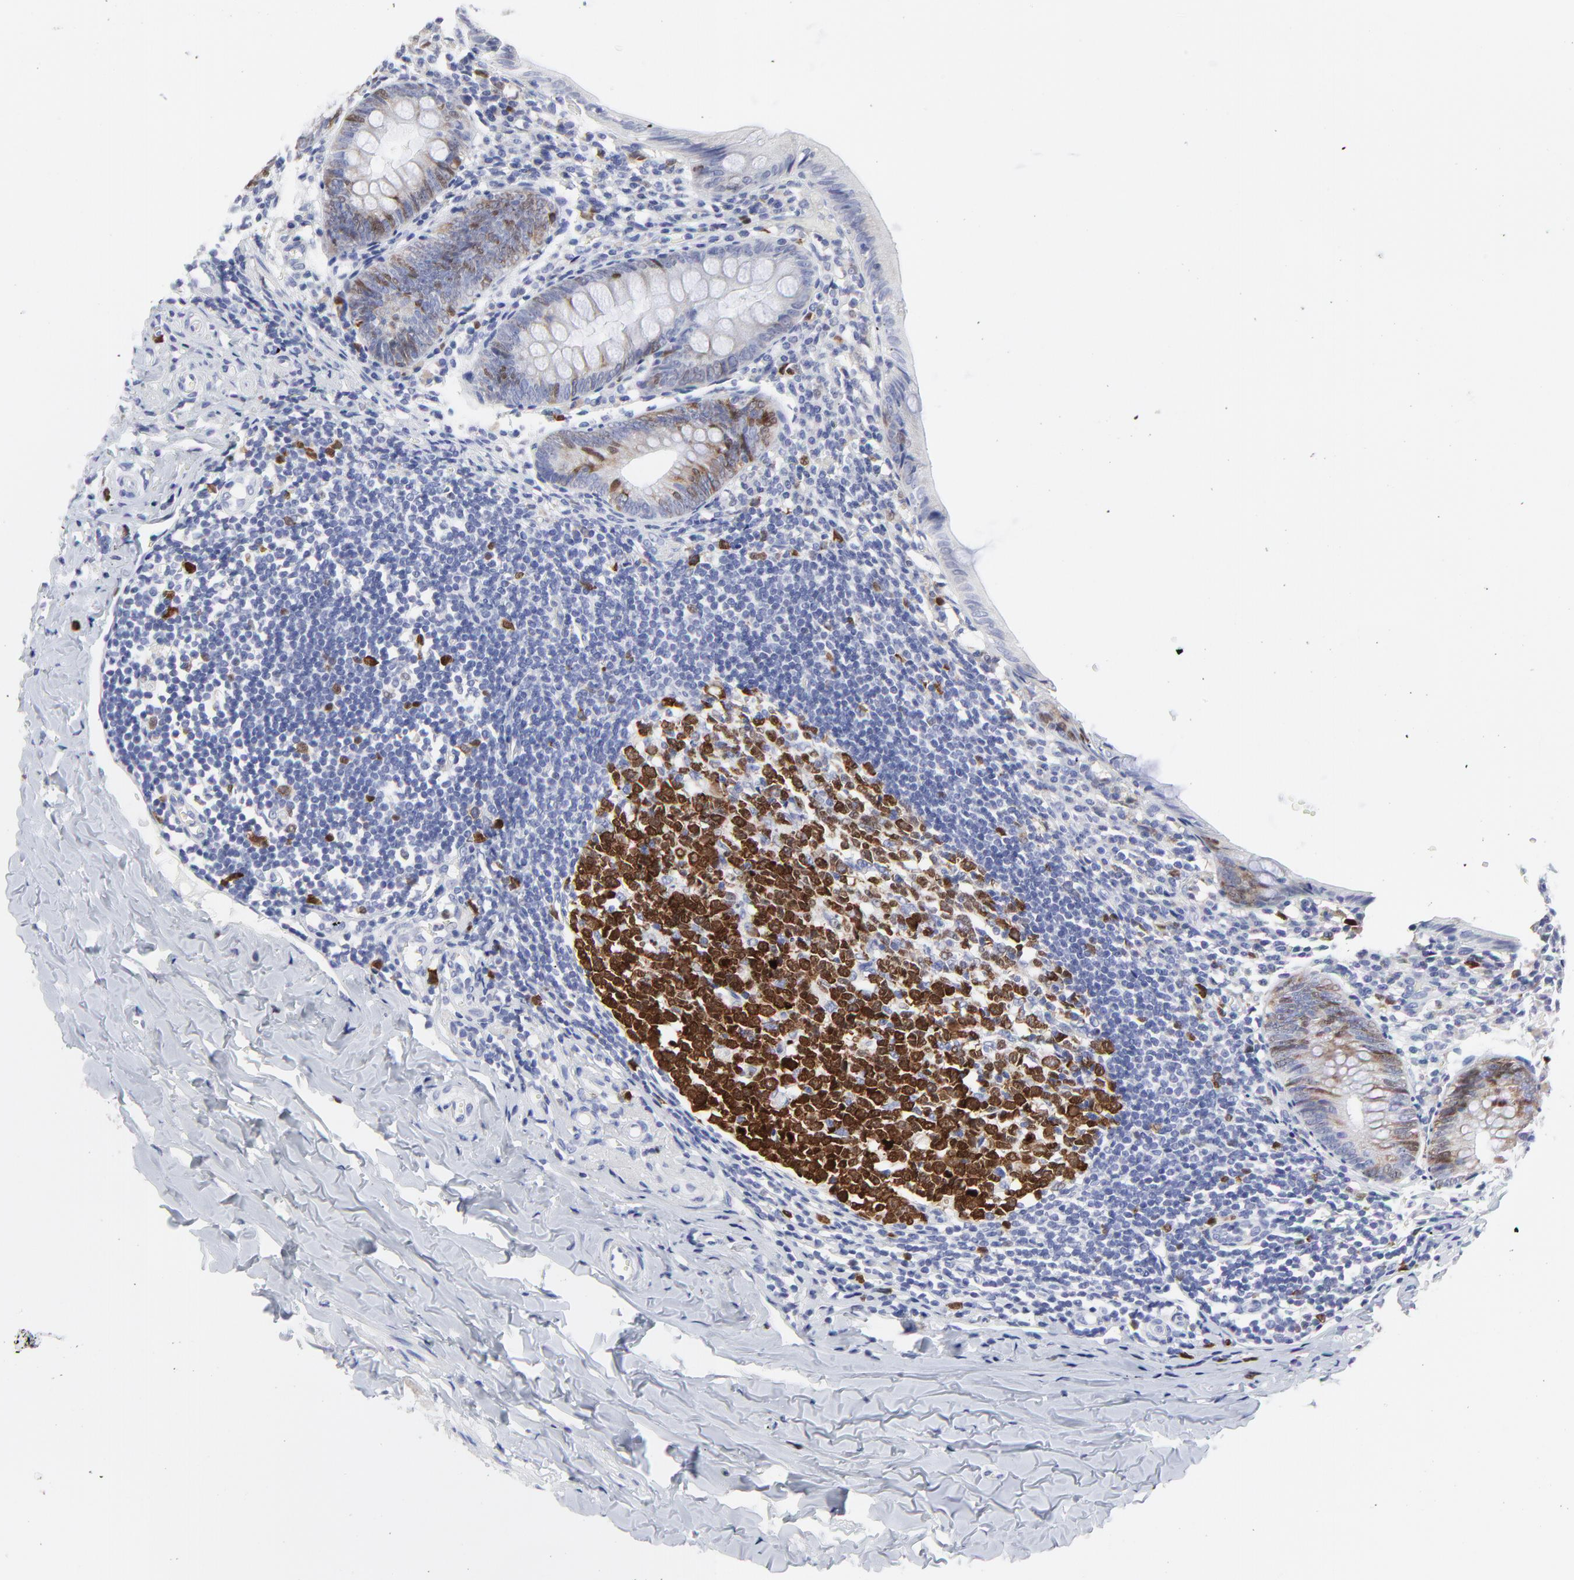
{"staining": {"intensity": "weak", "quantity": "<25%", "location": "cytoplasmic/membranous,nuclear"}, "tissue": "appendix", "cell_type": "Glandular cells", "image_type": "normal", "snomed": [{"axis": "morphology", "description": "Normal tissue, NOS"}, {"axis": "topography", "description": "Appendix"}], "caption": "This photomicrograph is of unremarkable appendix stained with immunohistochemistry (IHC) to label a protein in brown with the nuclei are counter-stained blue. There is no staining in glandular cells.", "gene": "NCAPH", "patient": {"sex": "female", "age": 17}}